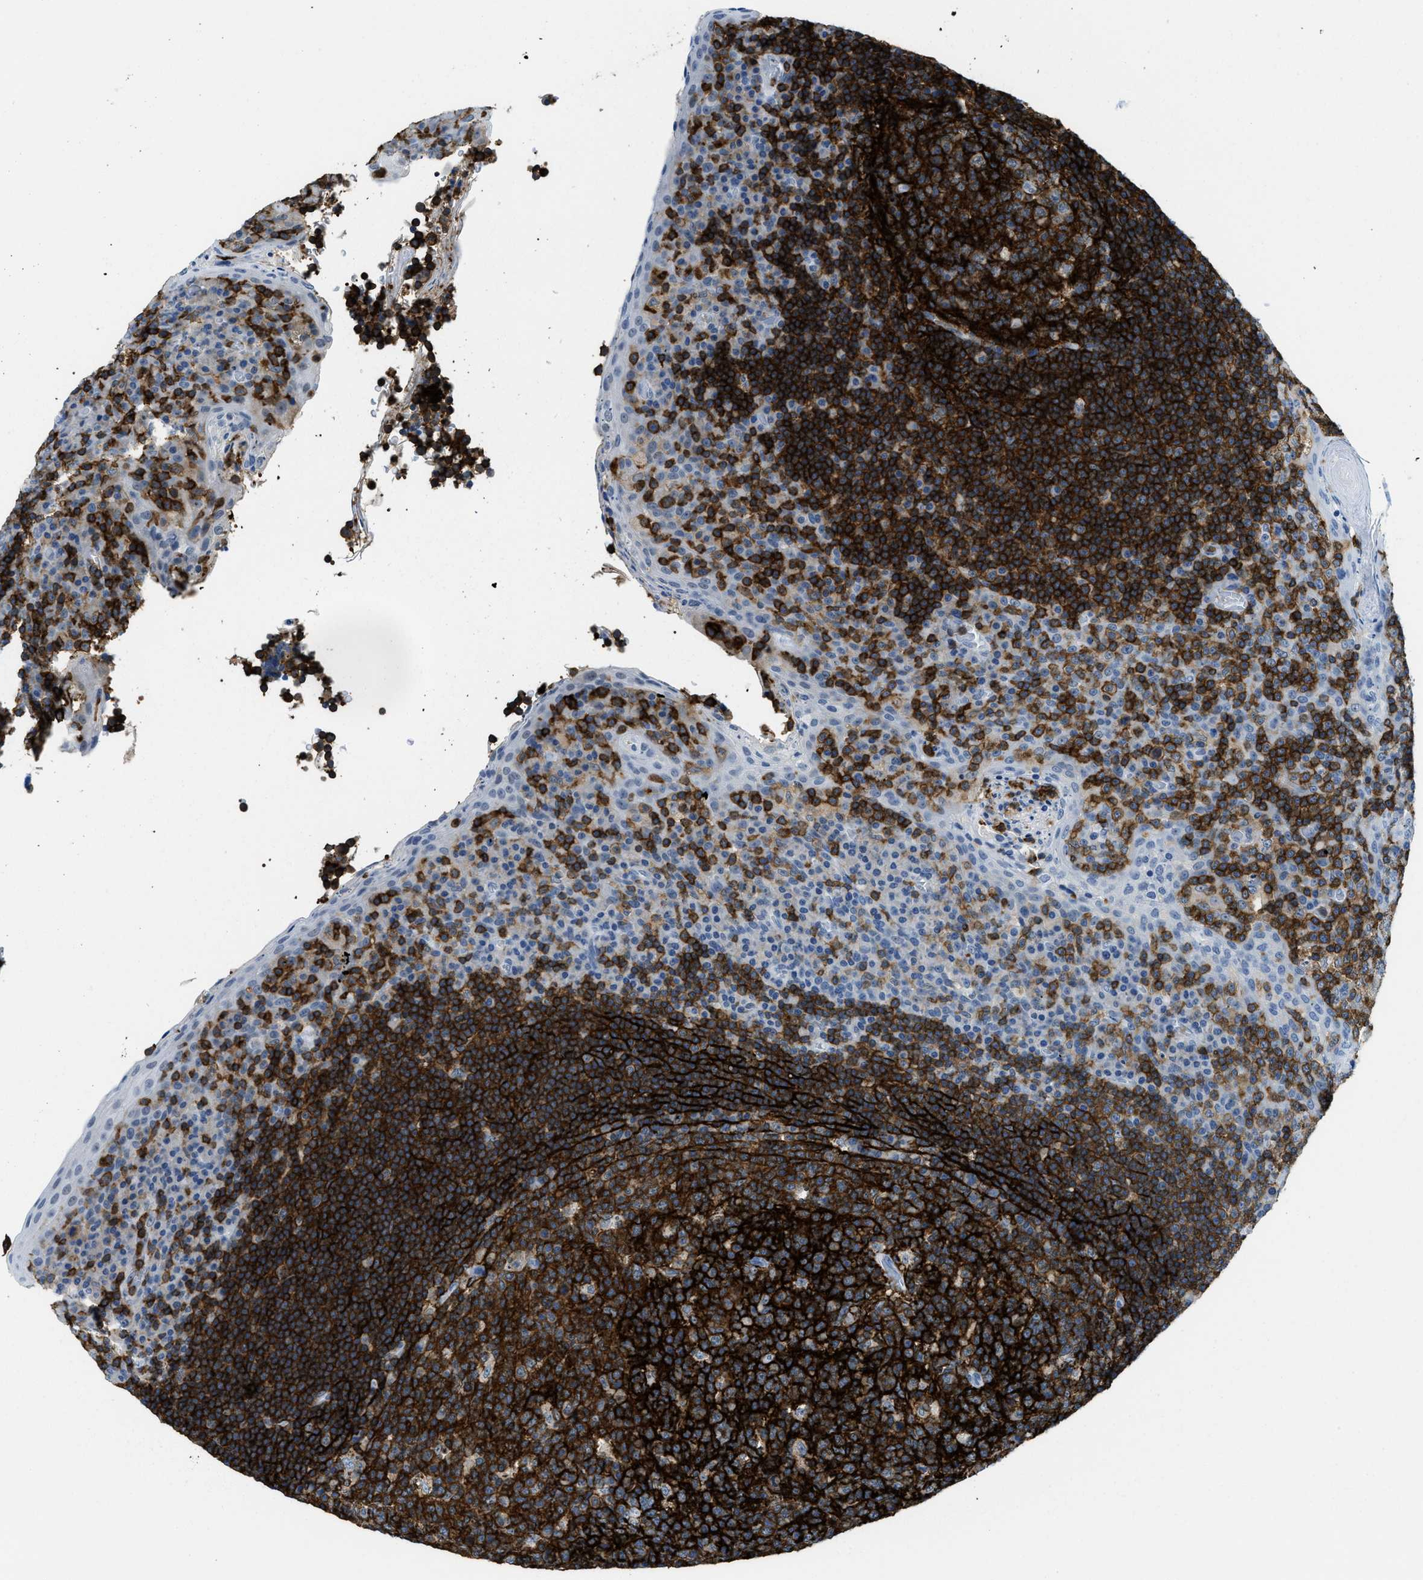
{"staining": {"intensity": "strong", "quantity": ">75%", "location": "cytoplasmic/membranous"}, "tissue": "tonsil", "cell_type": "Germinal center cells", "image_type": "normal", "snomed": [{"axis": "morphology", "description": "Normal tissue, NOS"}, {"axis": "topography", "description": "Tonsil"}], "caption": "Immunohistochemical staining of benign tonsil exhibits >75% levels of strong cytoplasmic/membranous protein expression in approximately >75% of germinal center cells. Immunohistochemistry (ihc) stains the protein in brown and the nuclei are stained blue.", "gene": "FAM151A", "patient": {"sex": "male", "age": 17}}